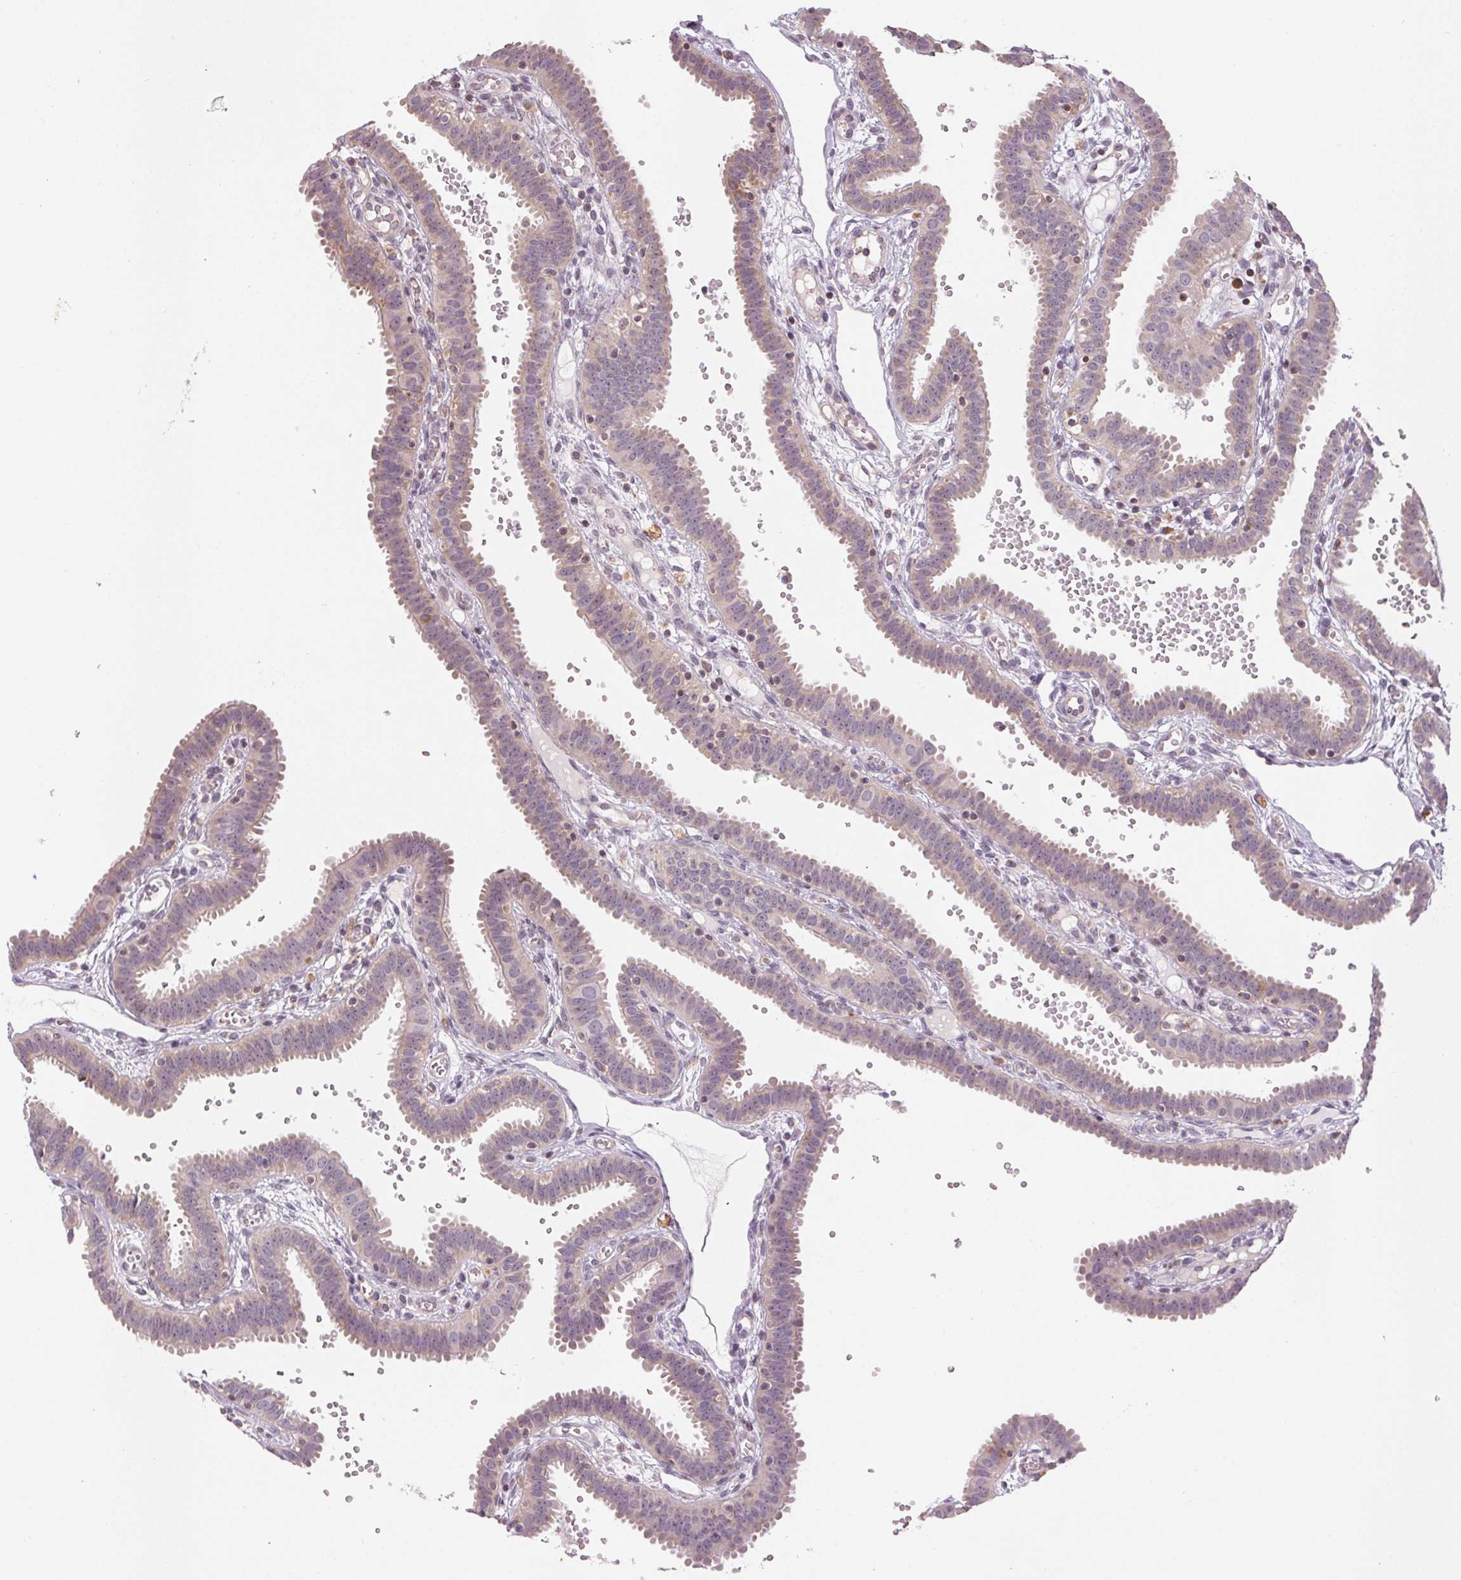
{"staining": {"intensity": "weak", "quantity": "<25%", "location": "cytoplasmic/membranous"}, "tissue": "fallopian tube", "cell_type": "Glandular cells", "image_type": "normal", "snomed": [{"axis": "morphology", "description": "Normal tissue, NOS"}, {"axis": "topography", "description": "Fallopian tube"}], "caption": "Immunohistochemistry micrograph of benign fallopian tube: human fallopian tube stained with DAB (3,3'-diaminobenzidine) demonstrates no significant protein expression in glandular cells.", "gene": "NCOA4", "patient": {"sex": "female", "age": 37}}